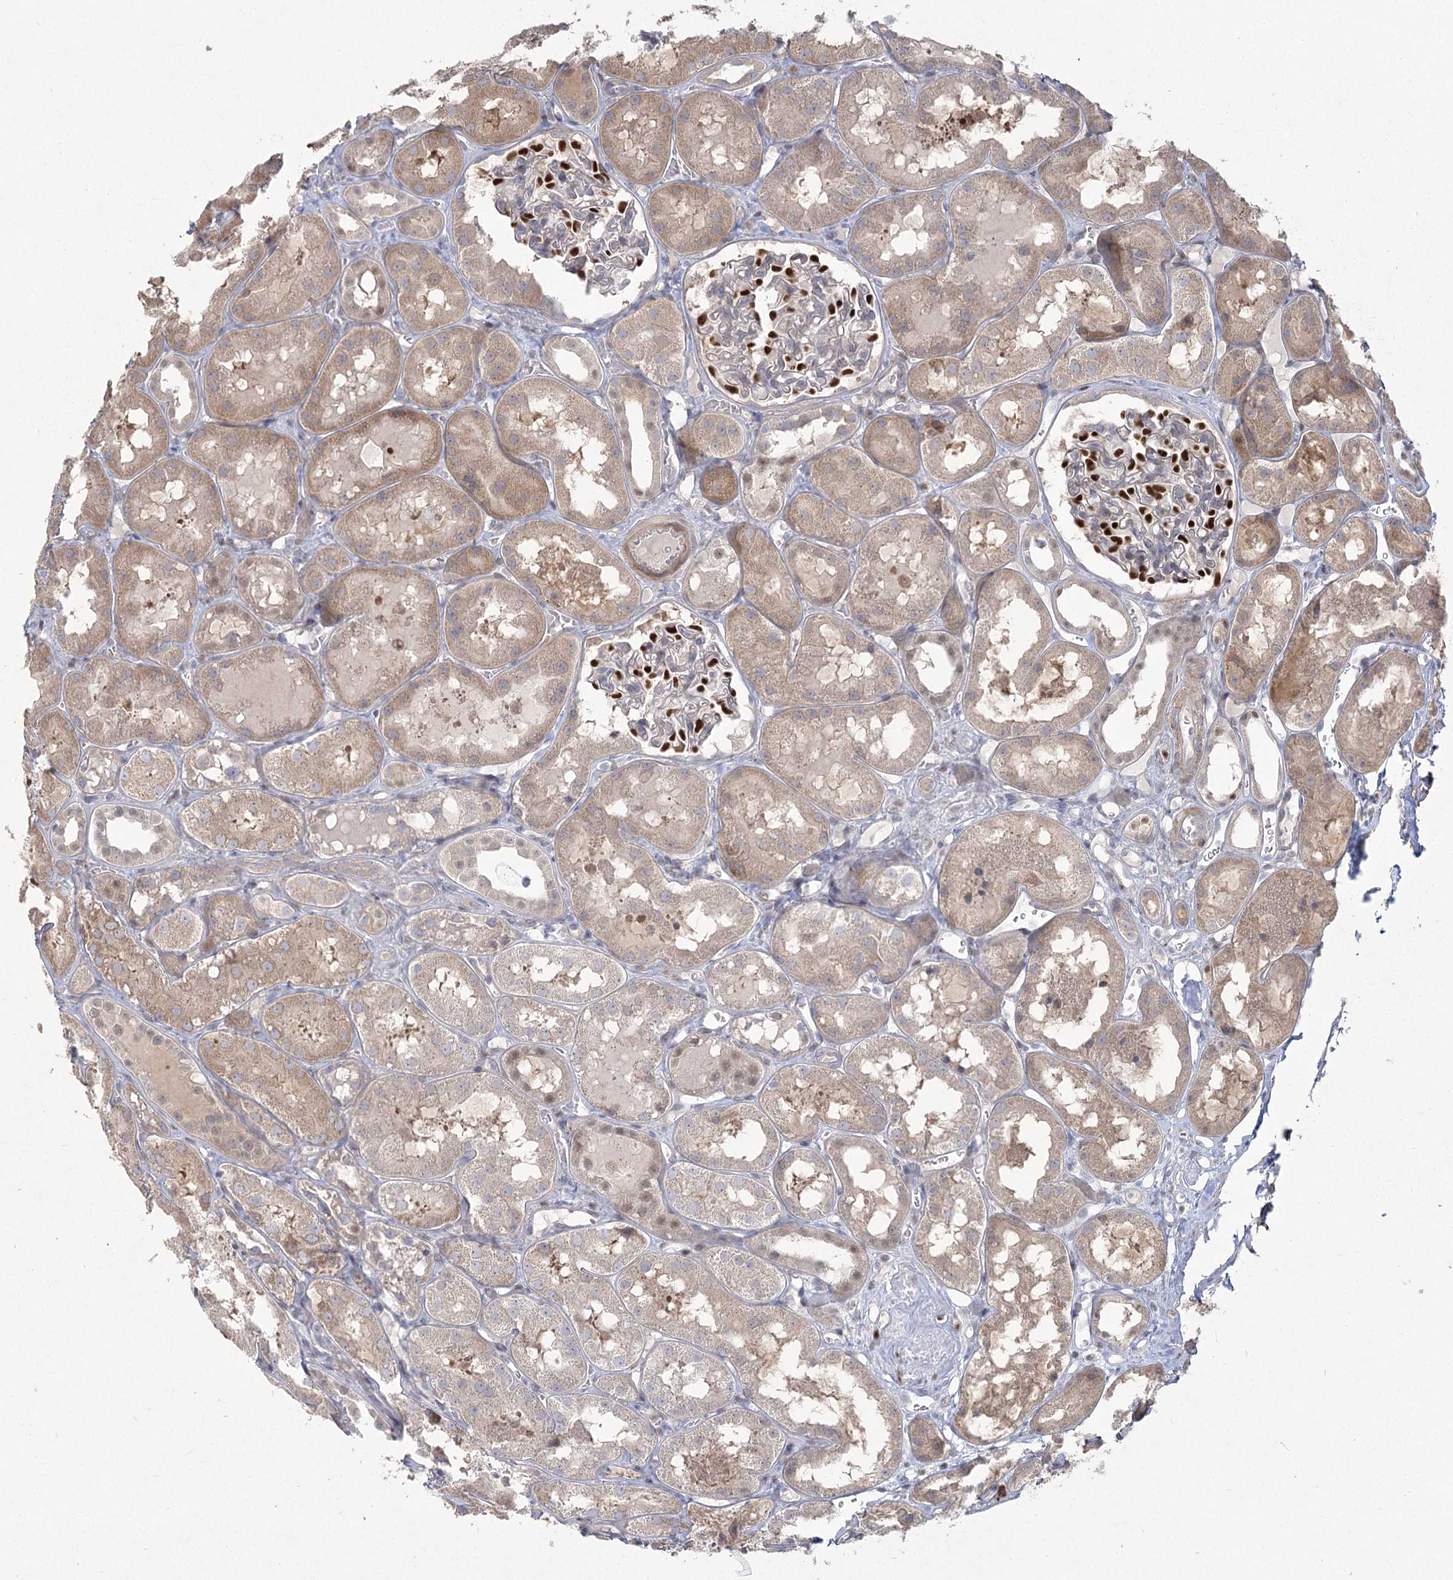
{"staining": {"intensity": "moderate", "quantity": "25%-75%", "location": "nuclear"}, "tissue": "kidney", "cell_type": "Cells in glomeruli", "image_type": "normal", "snomed": [{"axis": "morphology", "description": "Normal tissue, NOS"}, {"axis": "topography", "description": "Kidney"}, {"axis": "topography", "description": "Urinary bladder"}], "caption": "The histopathology image exhibits immunohistochemical staining of normal kidney. There is moderate nuclear staining is seen in approximately 25%-75% of cells in glomeruli. (brown staining indicates protein expression, while blue staining denotes nuclei).", "gene": "CAMTA1", "patient": {"sex": "male", "age": 16}}